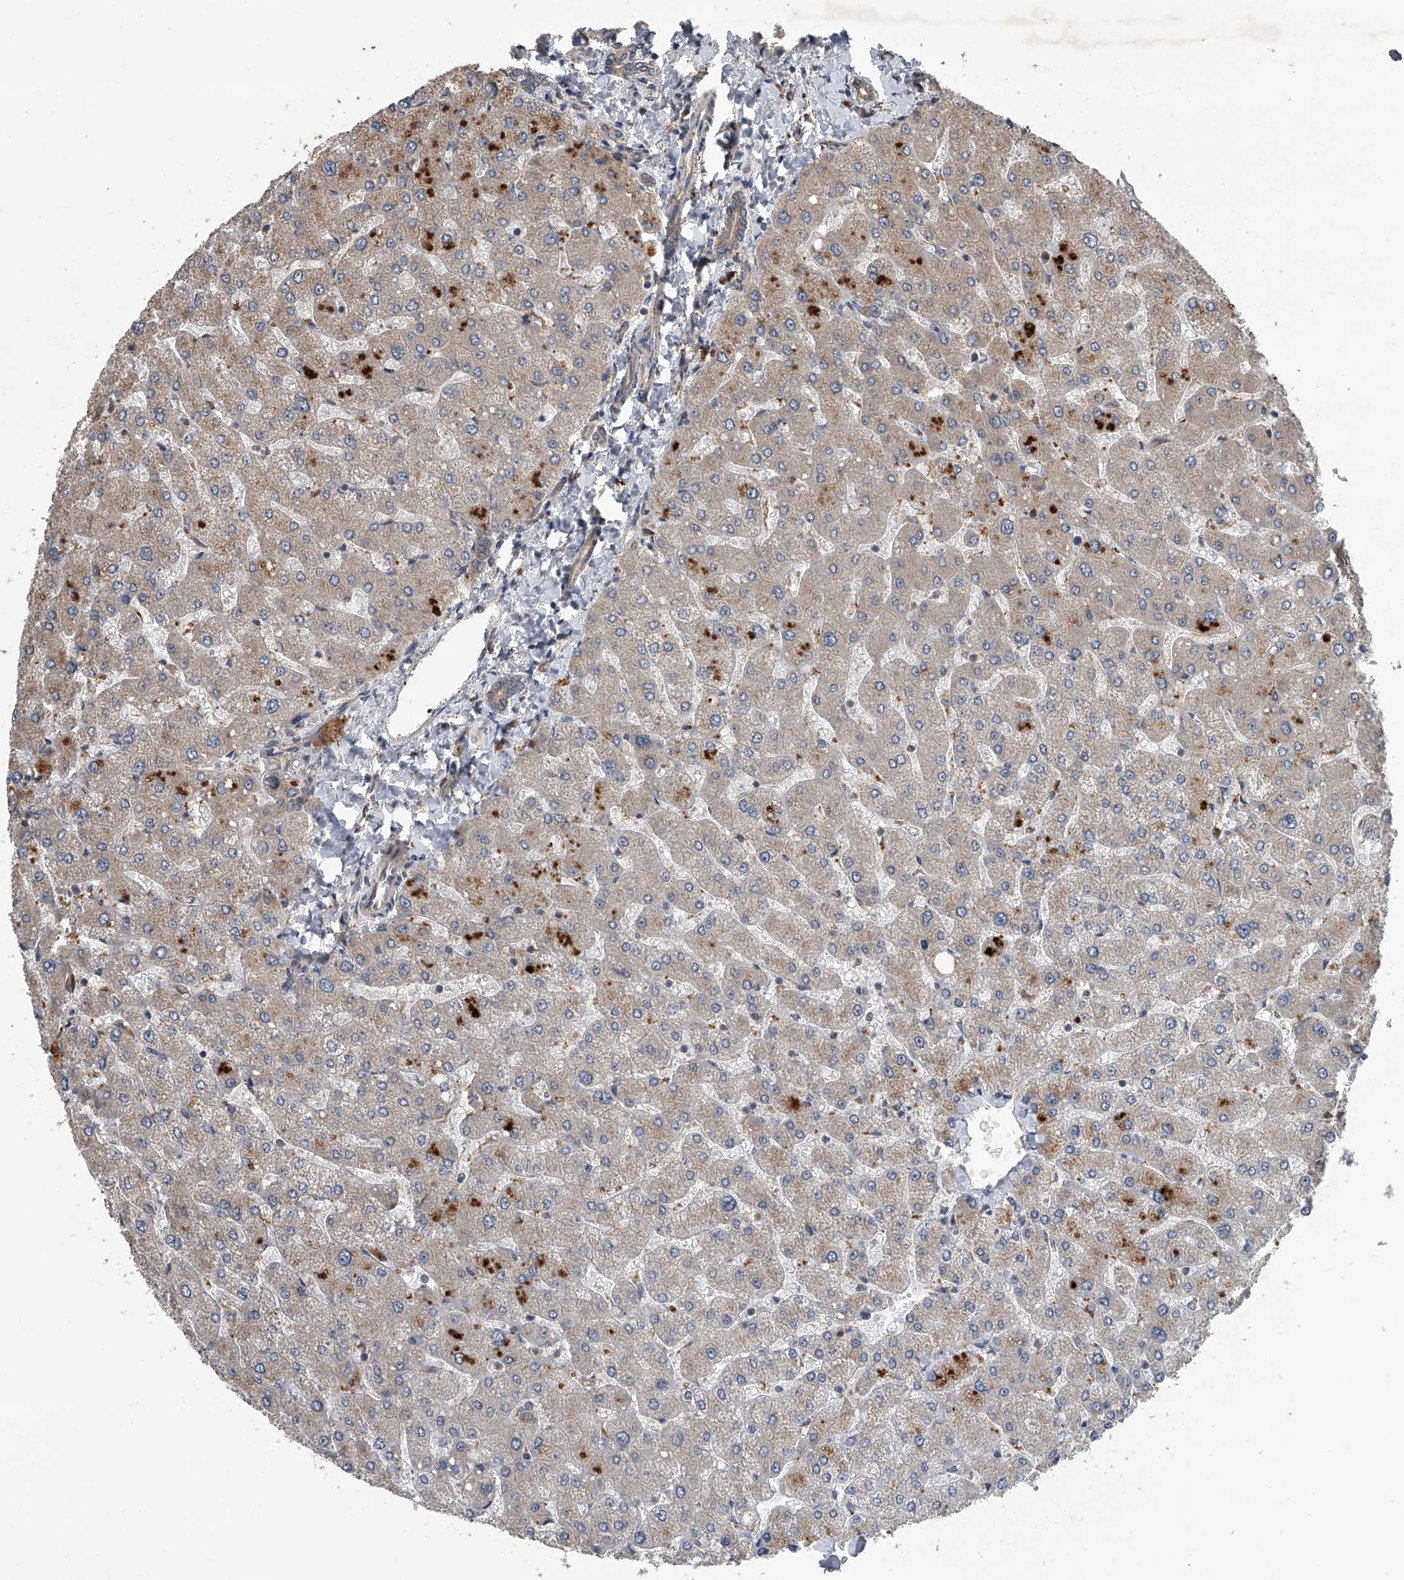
{"staining": {"intensity": "moderate", "quantity": "<25%", "location": "cytoplasmic/membranous"}, "tissue": "liver", "cell_type": "Cholangiocytes", "image_type": "normal", "snomed": [{"axis": "morphology", "description": "Normal tissue, NOS"}, {"axis": "topography", "description": "Liver"}], "caption": "Liver stained with DAB IHC shows low levels of moderate cytoplasmic/membranous expression in approximately <25% of cholangiocytes.", "gene": "GEMIN8", "patient": {"sex": "male", "age": 55}}